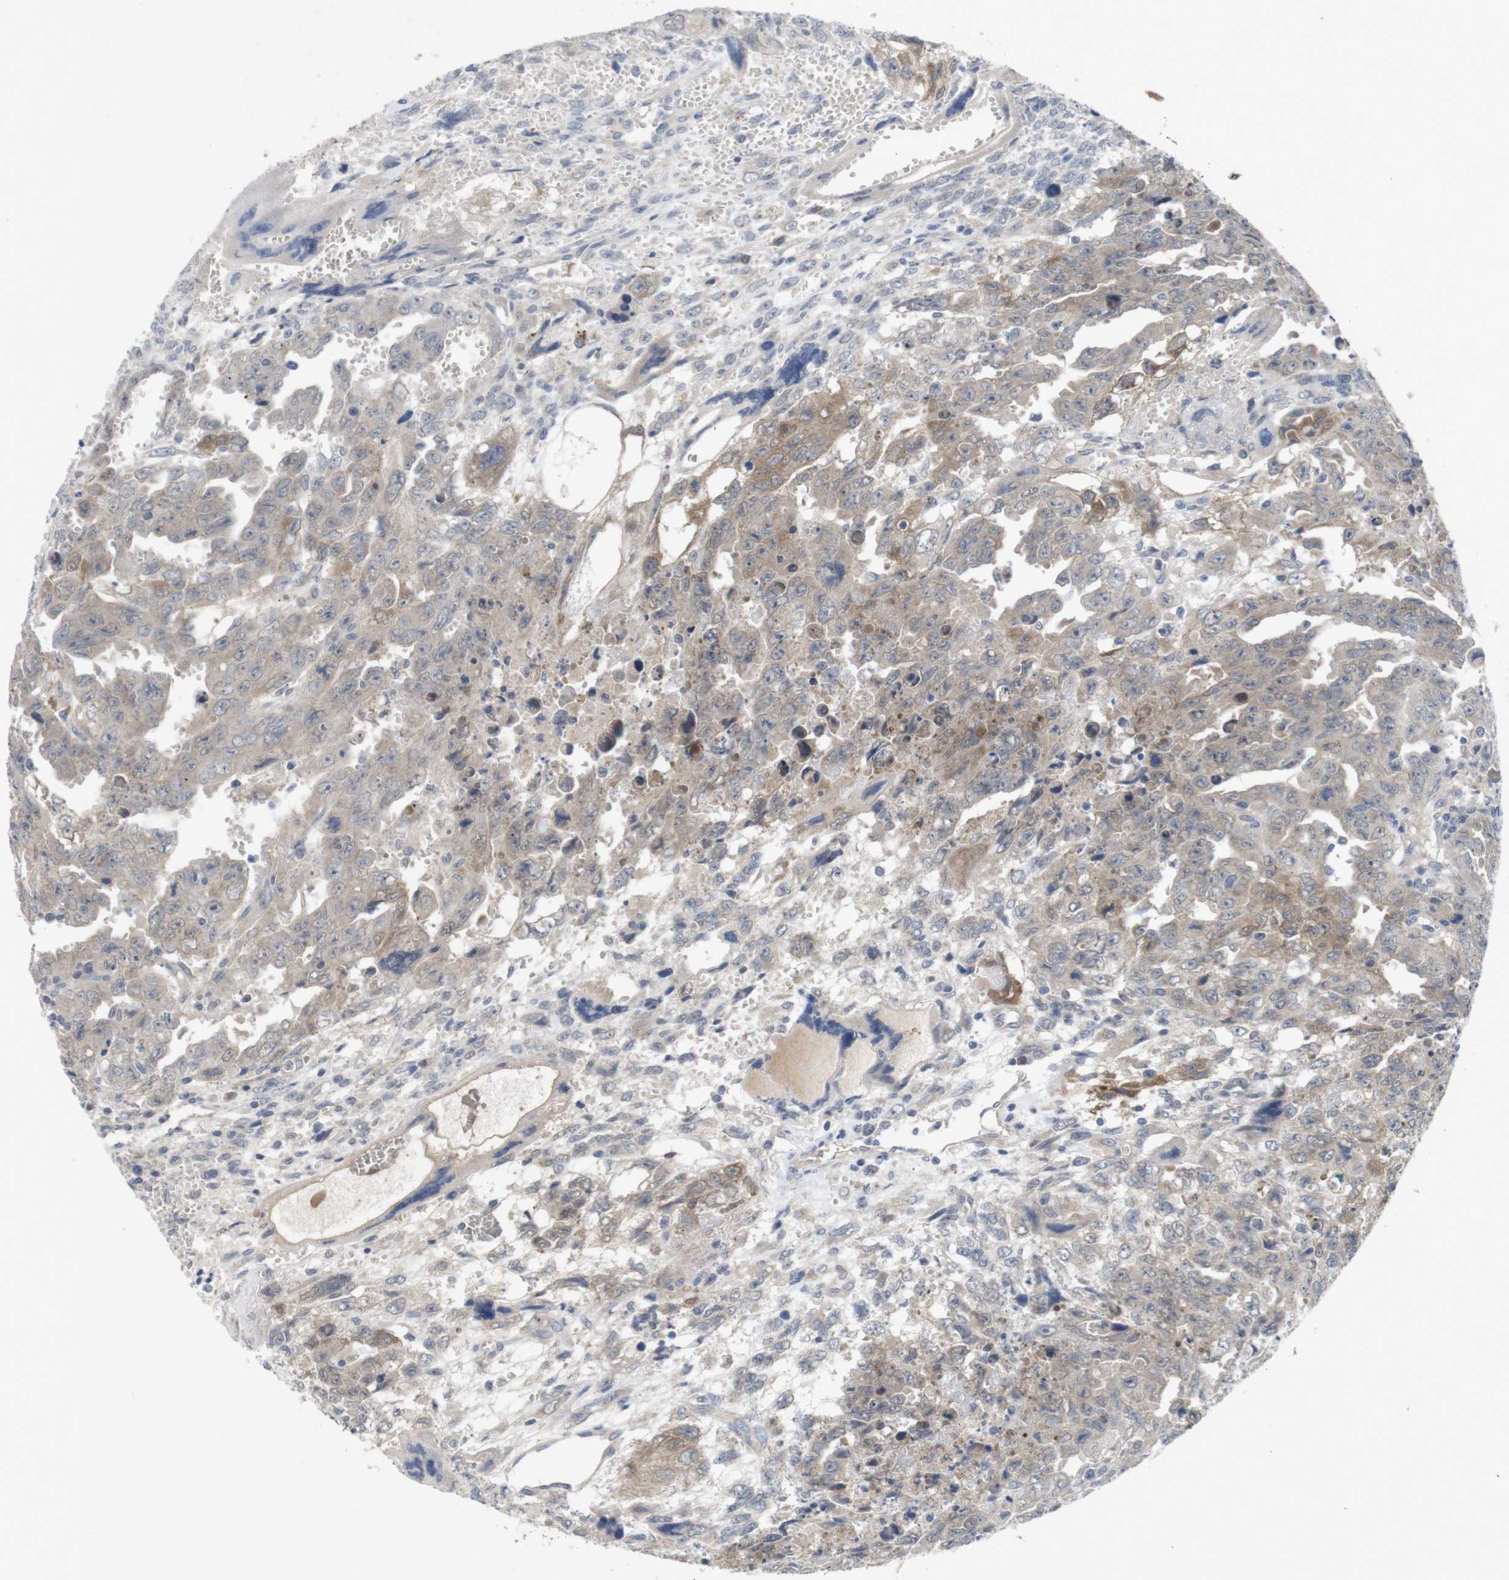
{"staining": {"intensity": "moderate", "quantity": "25%-75%", "location": "cytoplasmic/membranous"}, "tissue": "testis cancer", "cell_type": "Tumor cells", "image_type": "cancer", "snomed": [{"axis": "morphology", "description": "Carcinoma, Embryonal, NOS"}, {"axis": "topography", "description": "Testis"}], "caption": "High-magnification brightfield microscopy of testis embryonal carcinoma stained with DAB (3,3'-diaminobenzidine) (brown) and counterstained with hematoxylin (blue). tumor cells exhibit moderate cytoplasmic/membranous expression is present in about25%-75% of cells.", "gene": "BCAR3", "patient": {"sex": "male", "age": 28}}